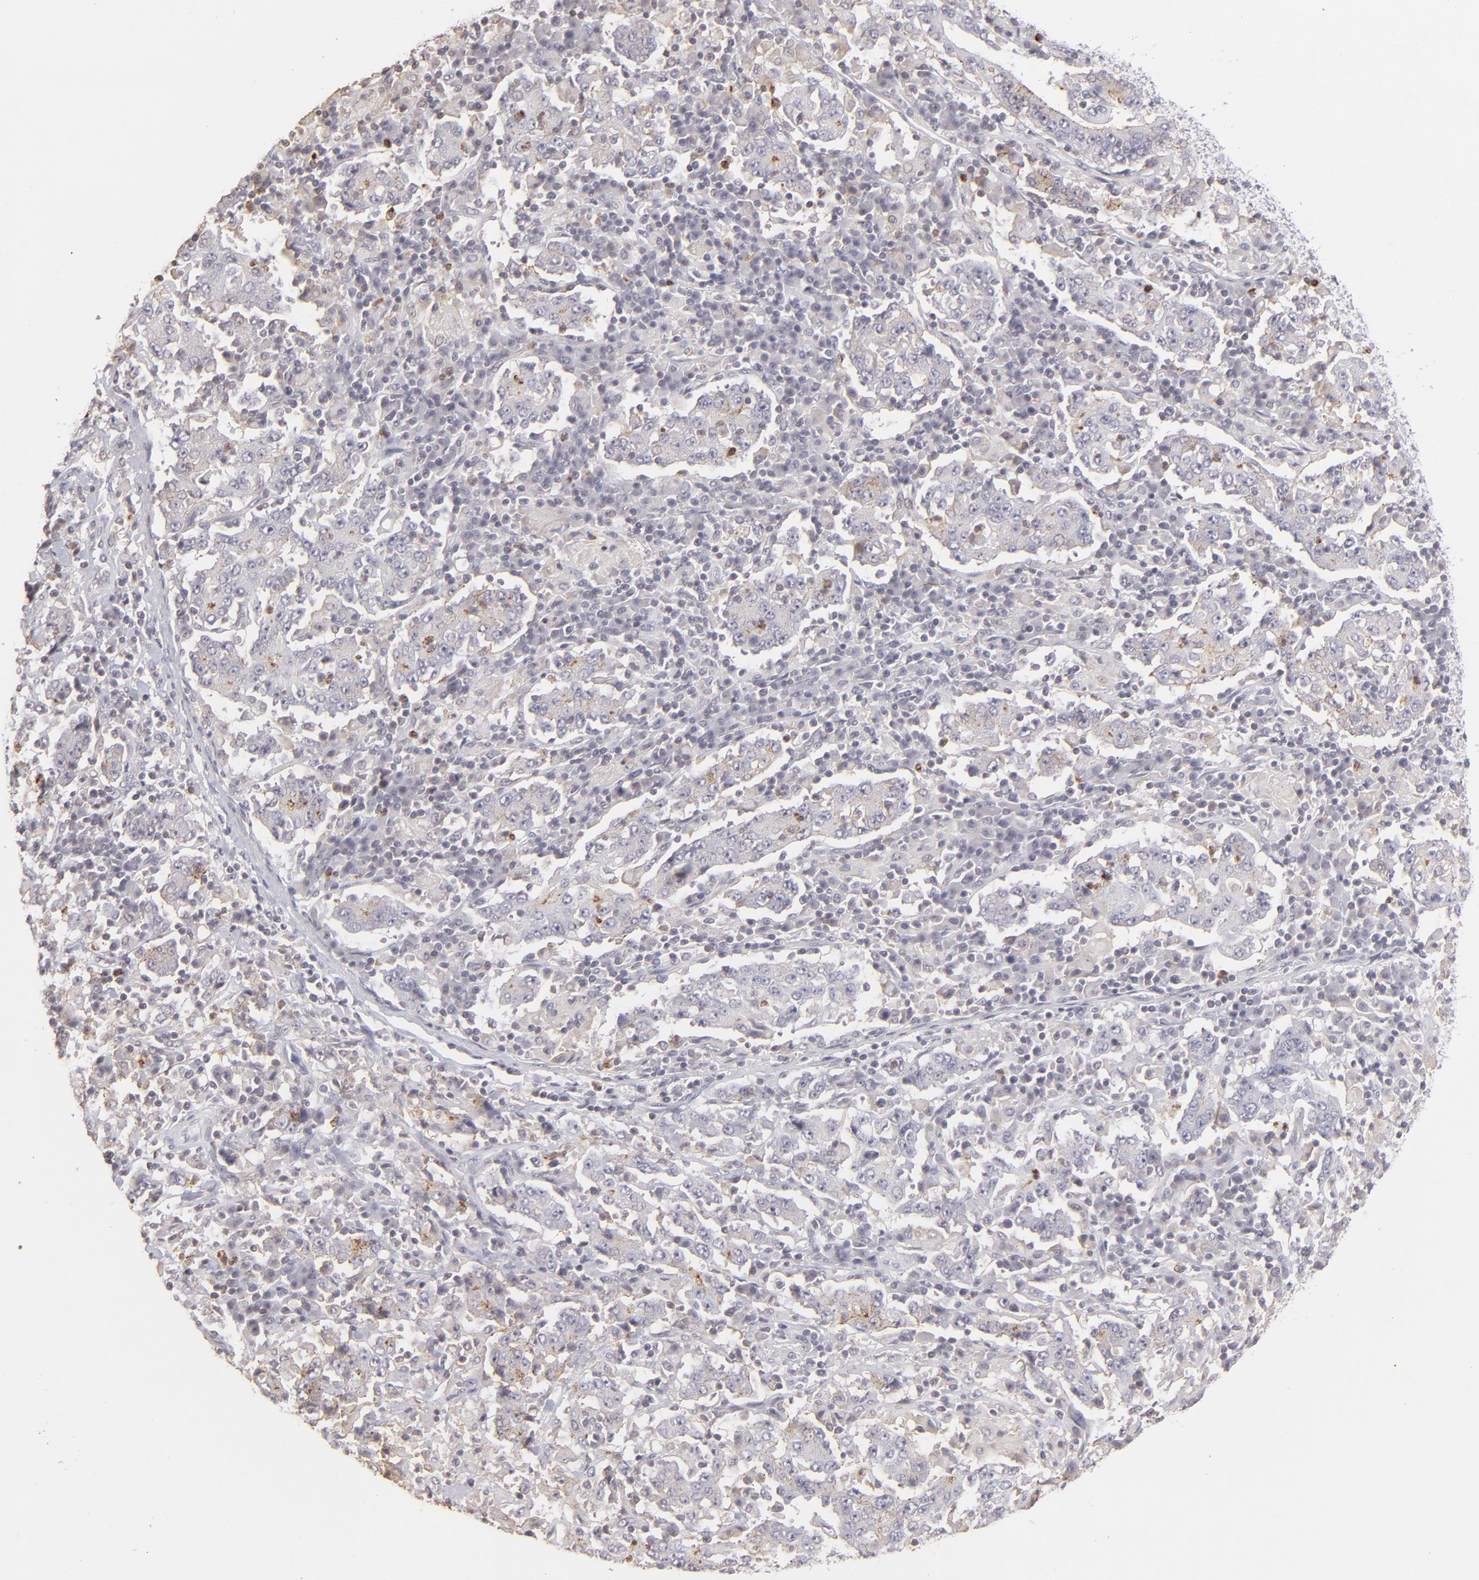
{"staining": {"intensity": "negative", "quantity": "none", "location": "none"}, "tissue": "stomach cancer", "cell_type": "Tumor cells", "image_type": "cancer", "snomed": [{"axis": "morphology", "description": "Normal tissue, NOS"}, {"axis": "morphology", "description": "Adenocarcinoma, NOS"}, {"axis": "topography", "description": "Stomach, upper"}, {"axis": "topography", "description": "Stomach"}], "caption": "A high-resolution histopathology image shows immunohistochemistry staining of stomach cancer, which exhibits no significant positivity in tumor cells.", "gene": "CLDN2", "patient": {"sex": "male", "age": 59}}